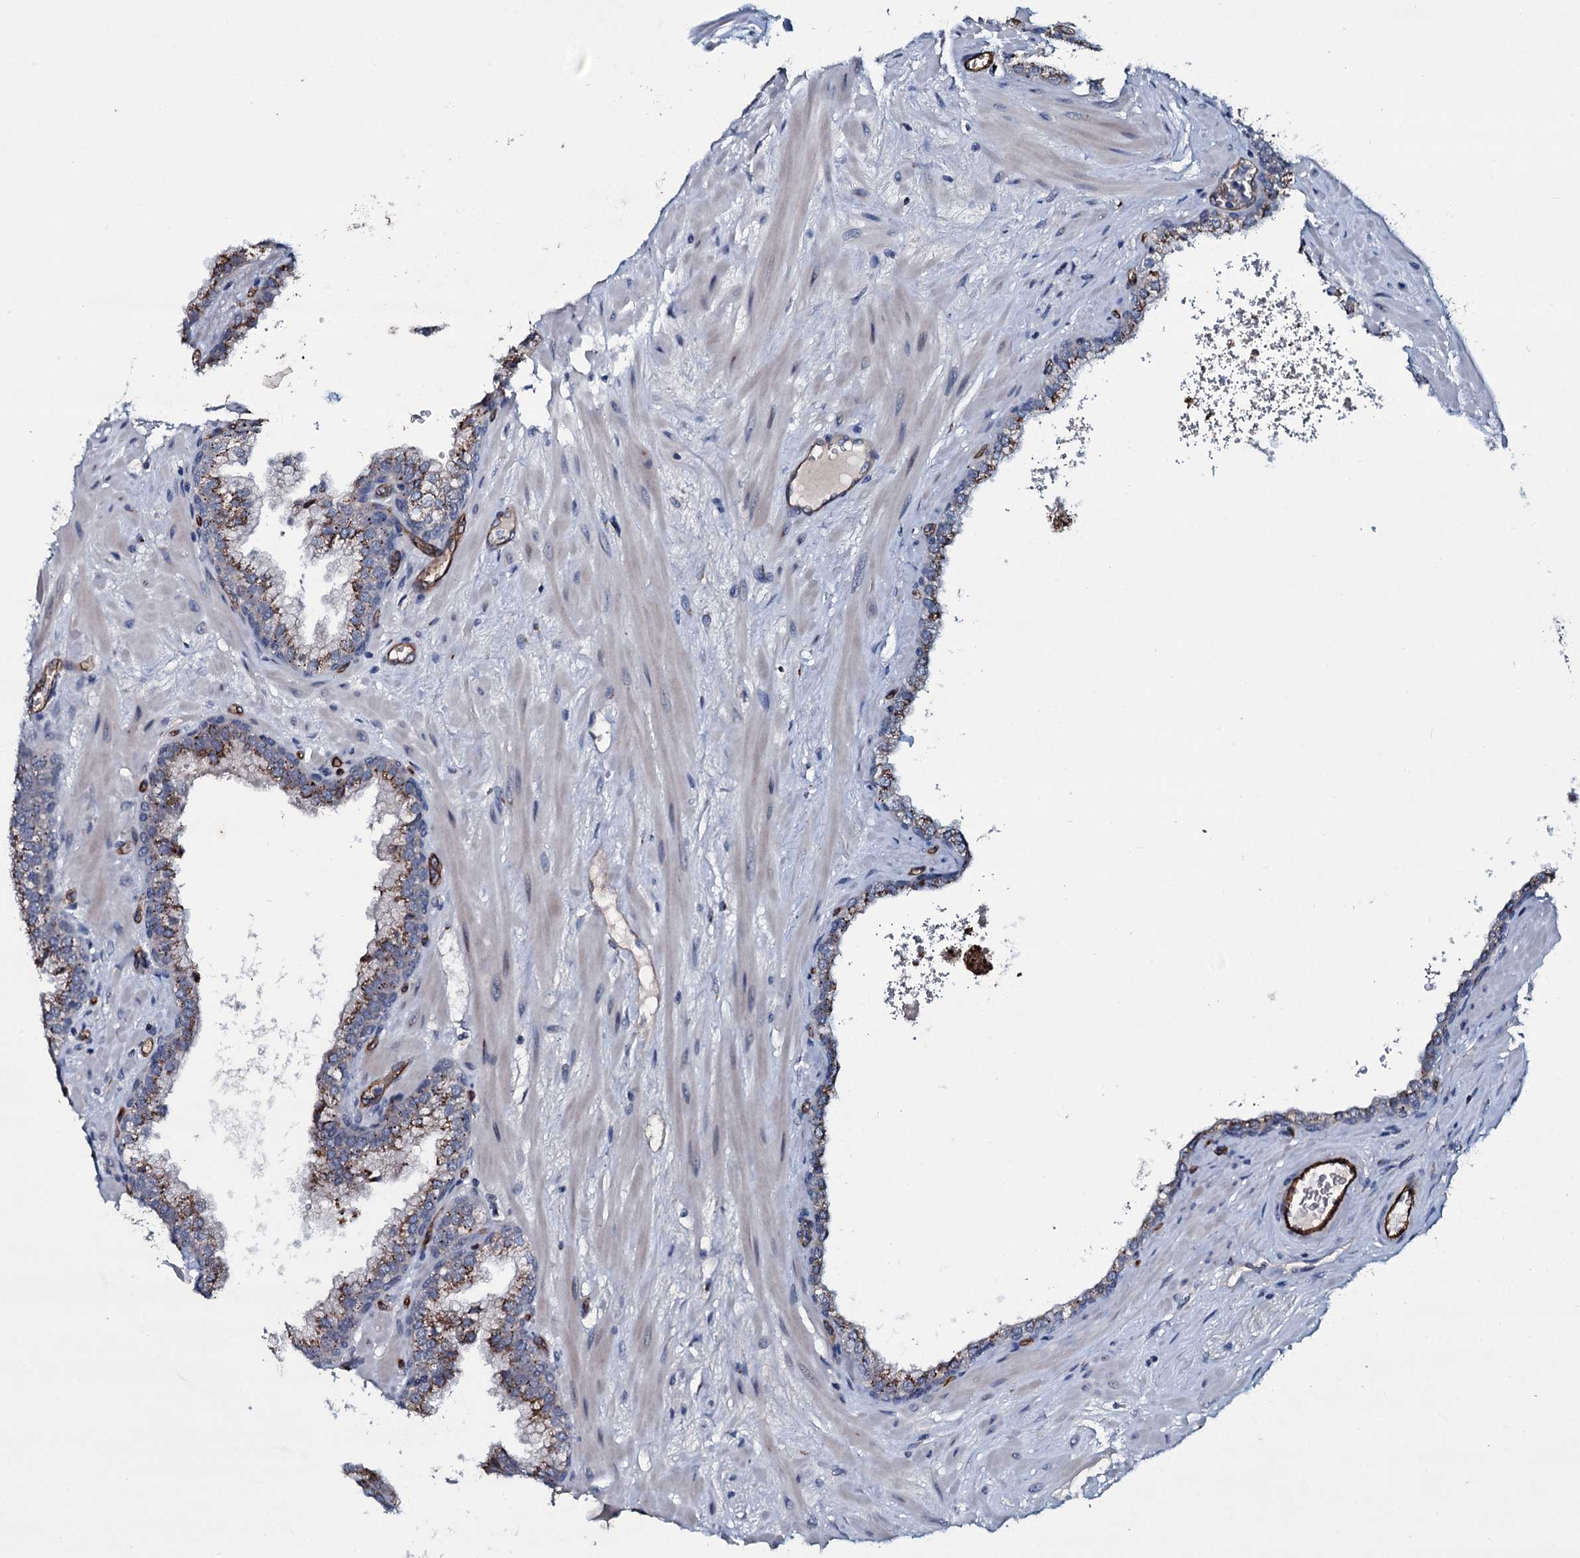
{"staining": {"intensity": "moderate", "quantity": "25%-75%", "location": "cytoplasmic/membranous"}, "tissue": "prostate", "cell_type": "Glandular cells", "image_type": "normal", "snomed": [{"axis": "morphology", "description": "Normal tissue, NOS"}, {"axis": "topography", "description": "Prostate"}], "caption": "Immunohistochemistry (DAB) staining of normal human prostate reveals moderate cytoplasmic/membranous protein expression in about 25%-75% of glandular cells. The staining is performed using DAB (3,3'-diaminobenzidine) brown chromogen to label protein expression. The nuclei are counter-stained blue using hematoxylin.", "gene": "CLEC14A", "patient": {"sex": "male", "age": 60}}